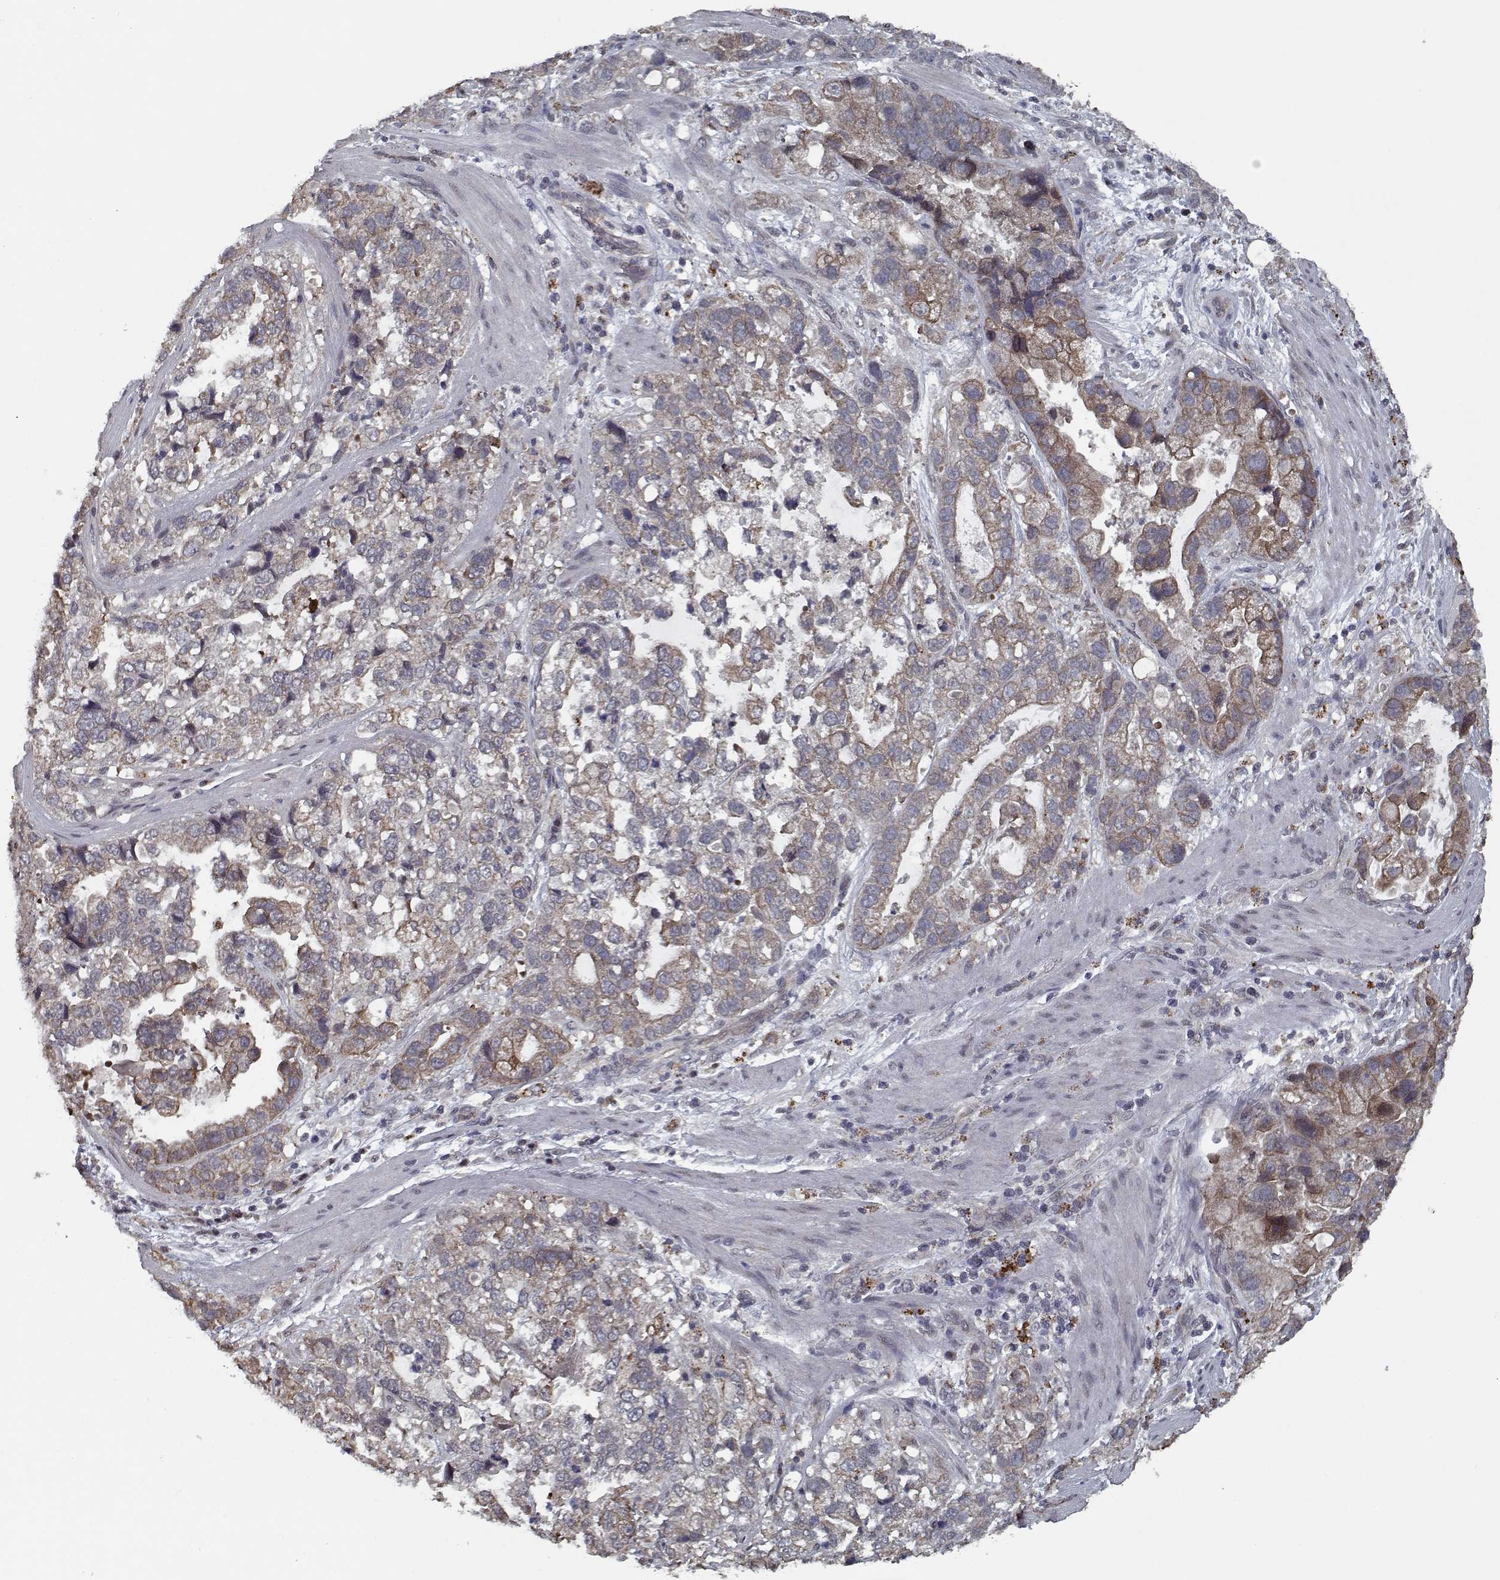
{"staining": {"intensity": "moderate", "quantity": ">75%", "location": "cytoplasmic/membranous"}, "tissue": "stomach cancer", "cell_type": "Tumor cells", "image_type": "cancer", "snomed": [{"axis": "morphology", "description": "Adenocarcinoma, NOS"}, {"axis": "topography", "description": "Stomach"}], "caption": "Immunohistochemical staining of stomach cancer exhibits medium levels of moderate cytoplasmic/membranous protein expression in about >75% of tumor cells.", "gene": "NLK", "patient": {"sex": "male", "age": 59}}